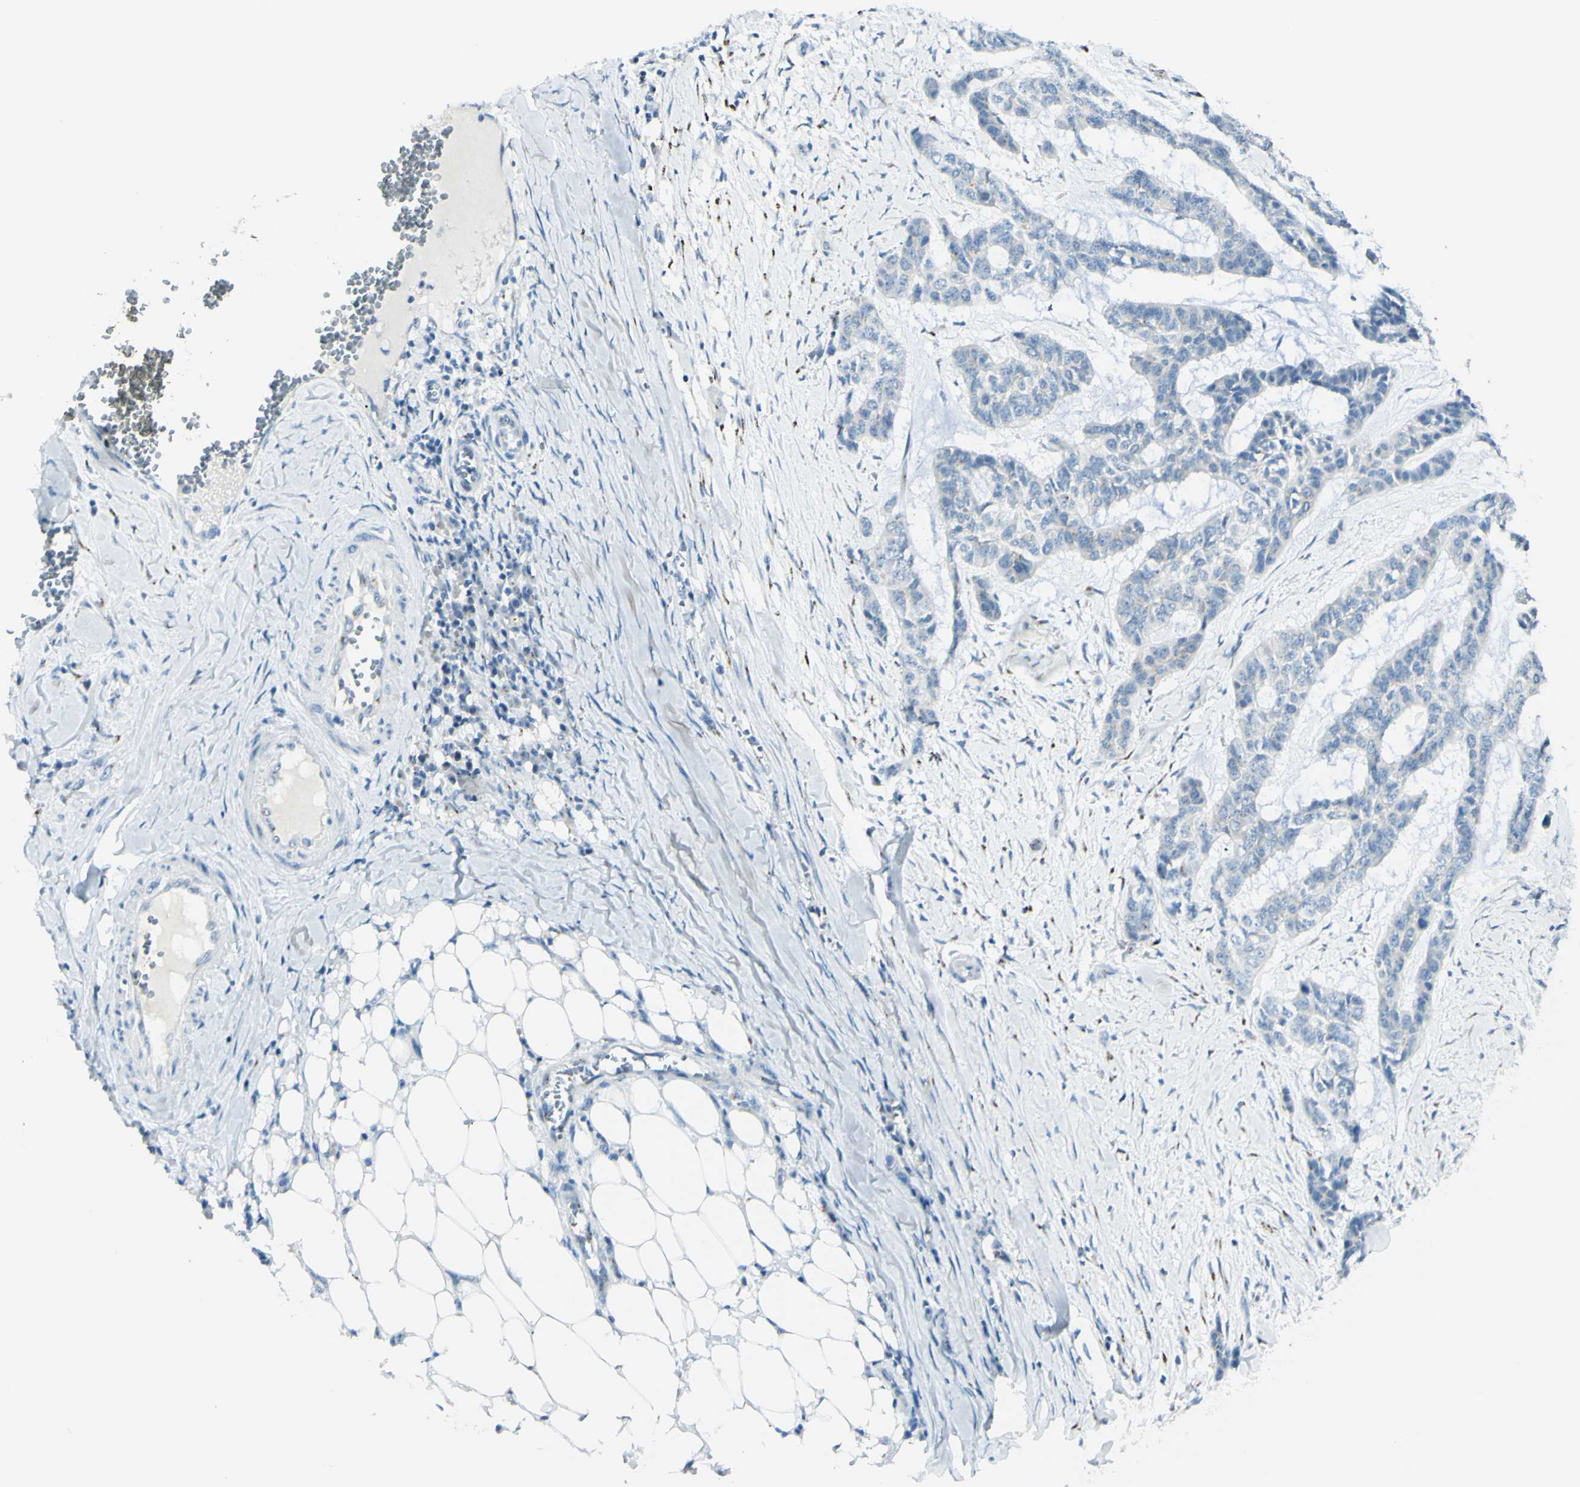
{"staining": {"intensity": "negative", "quantity": "none", "location": "none"}, "tissue": "skin cancer", "cell_type": "Tumor cells", "image_type": "cancer", "snomed": [{"axis": "morphology", "description": "Basal cell carcinoma"}, {"axis": "topography", "description": "Skin"}], "caption": "IHC micrograph of skin basal cell carcinoma stained for a protein (brown), which displays no positivity in tumor cells.", "gene": "B4GALT1", "patient": {"sex": "female", "age": 64}}